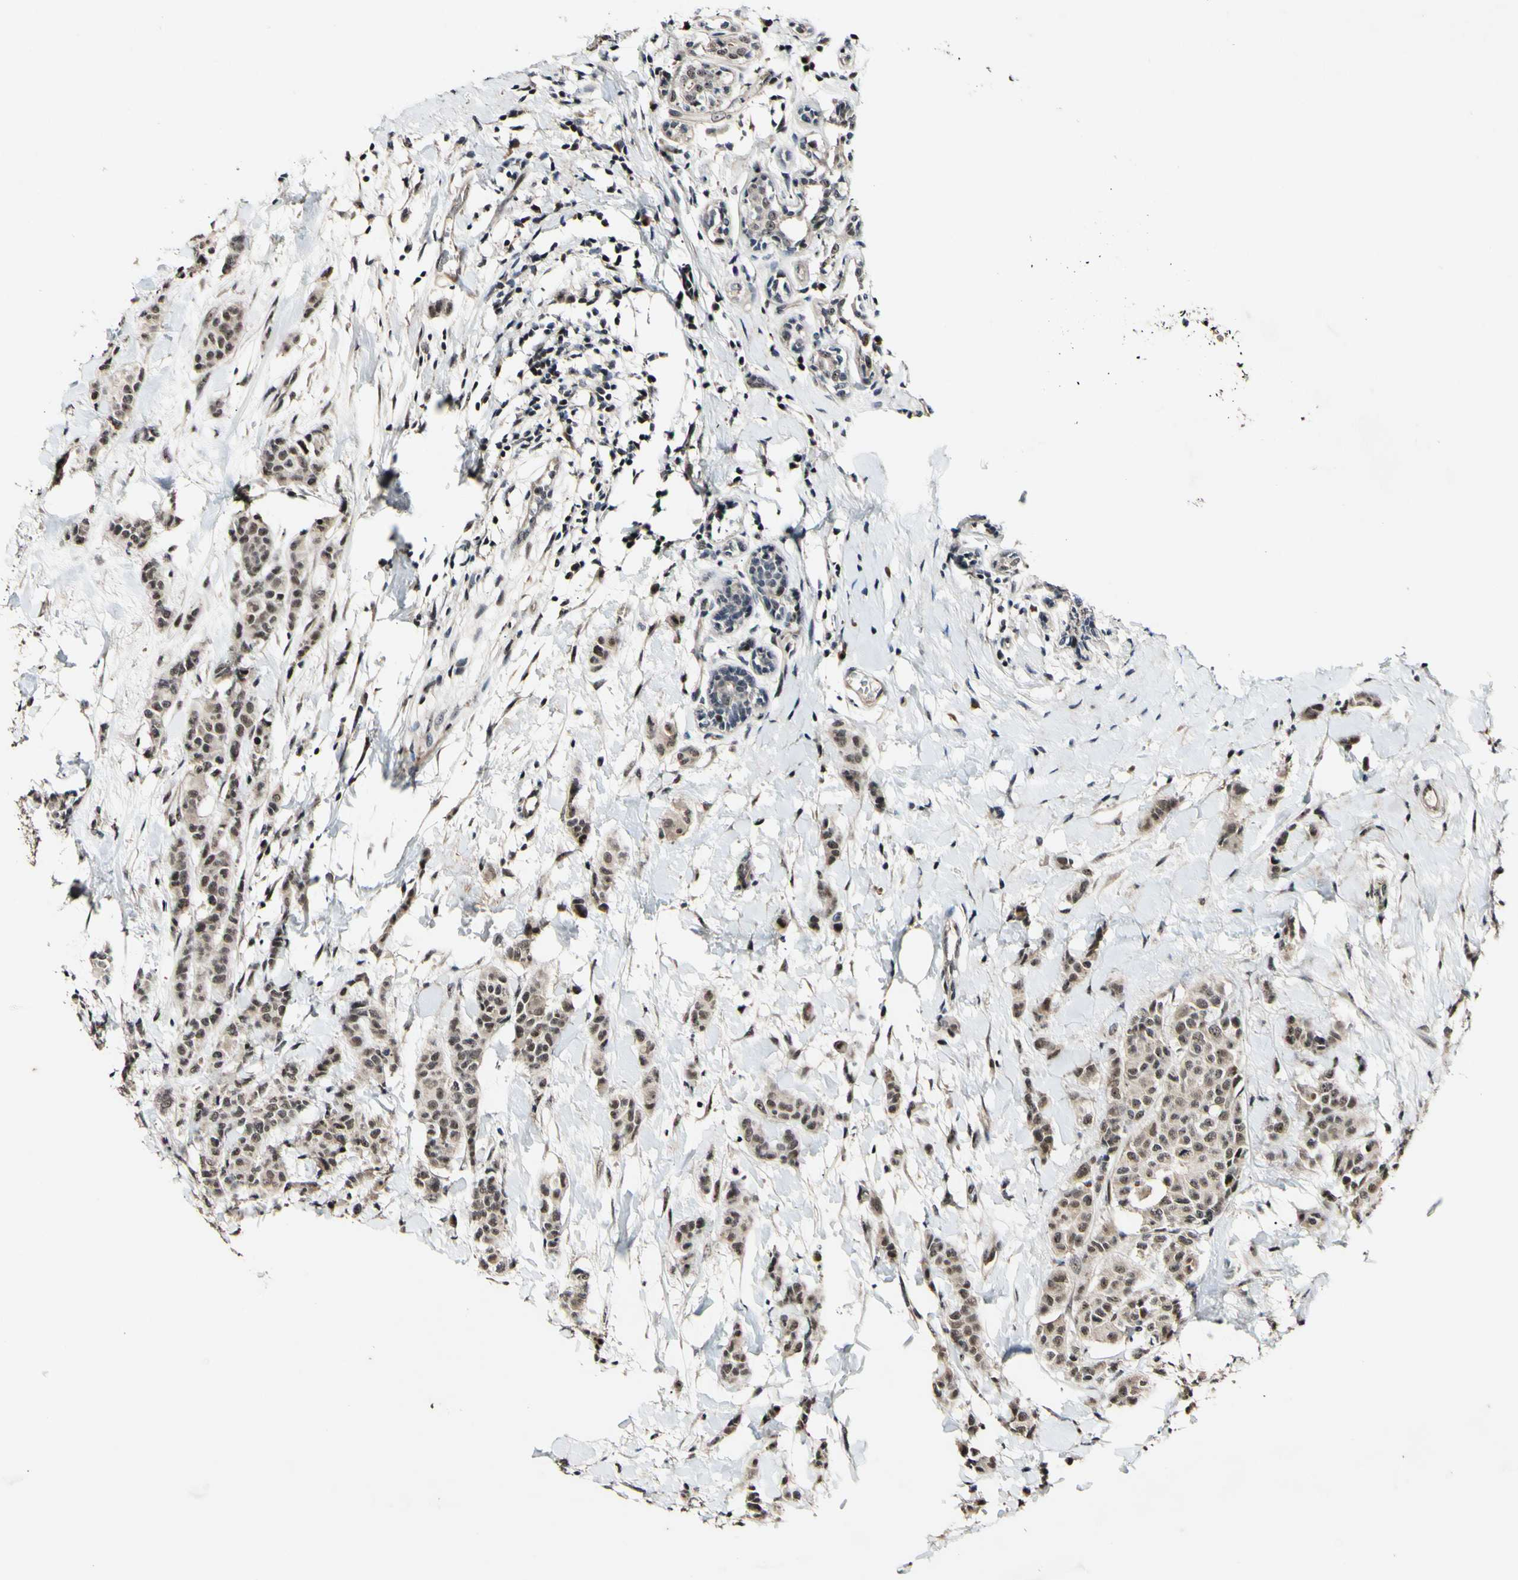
{"staining": {"intensity": "moderate", "quantity": "25%-75%", "location": "cytoplasmic/membranous,nuclear"}, "tissue": "breast cancer", "cell_type": "Tumor cells", "image_type": "cancer", "snomed": [{"axis": "morphology", "description": "Normal tissue, NOS"}, {"axis": "morphology", "description": "Duct carcinoma"}, {"axis": "topography", "description": "Breast"}], "caption": "Breast cancer (infiltrating ductal carcinoma) stained with a protein marker displays moderate staining in tumor cells.", "gene": "POLR2F", "patient": {"sex": "female", "age": 40}}